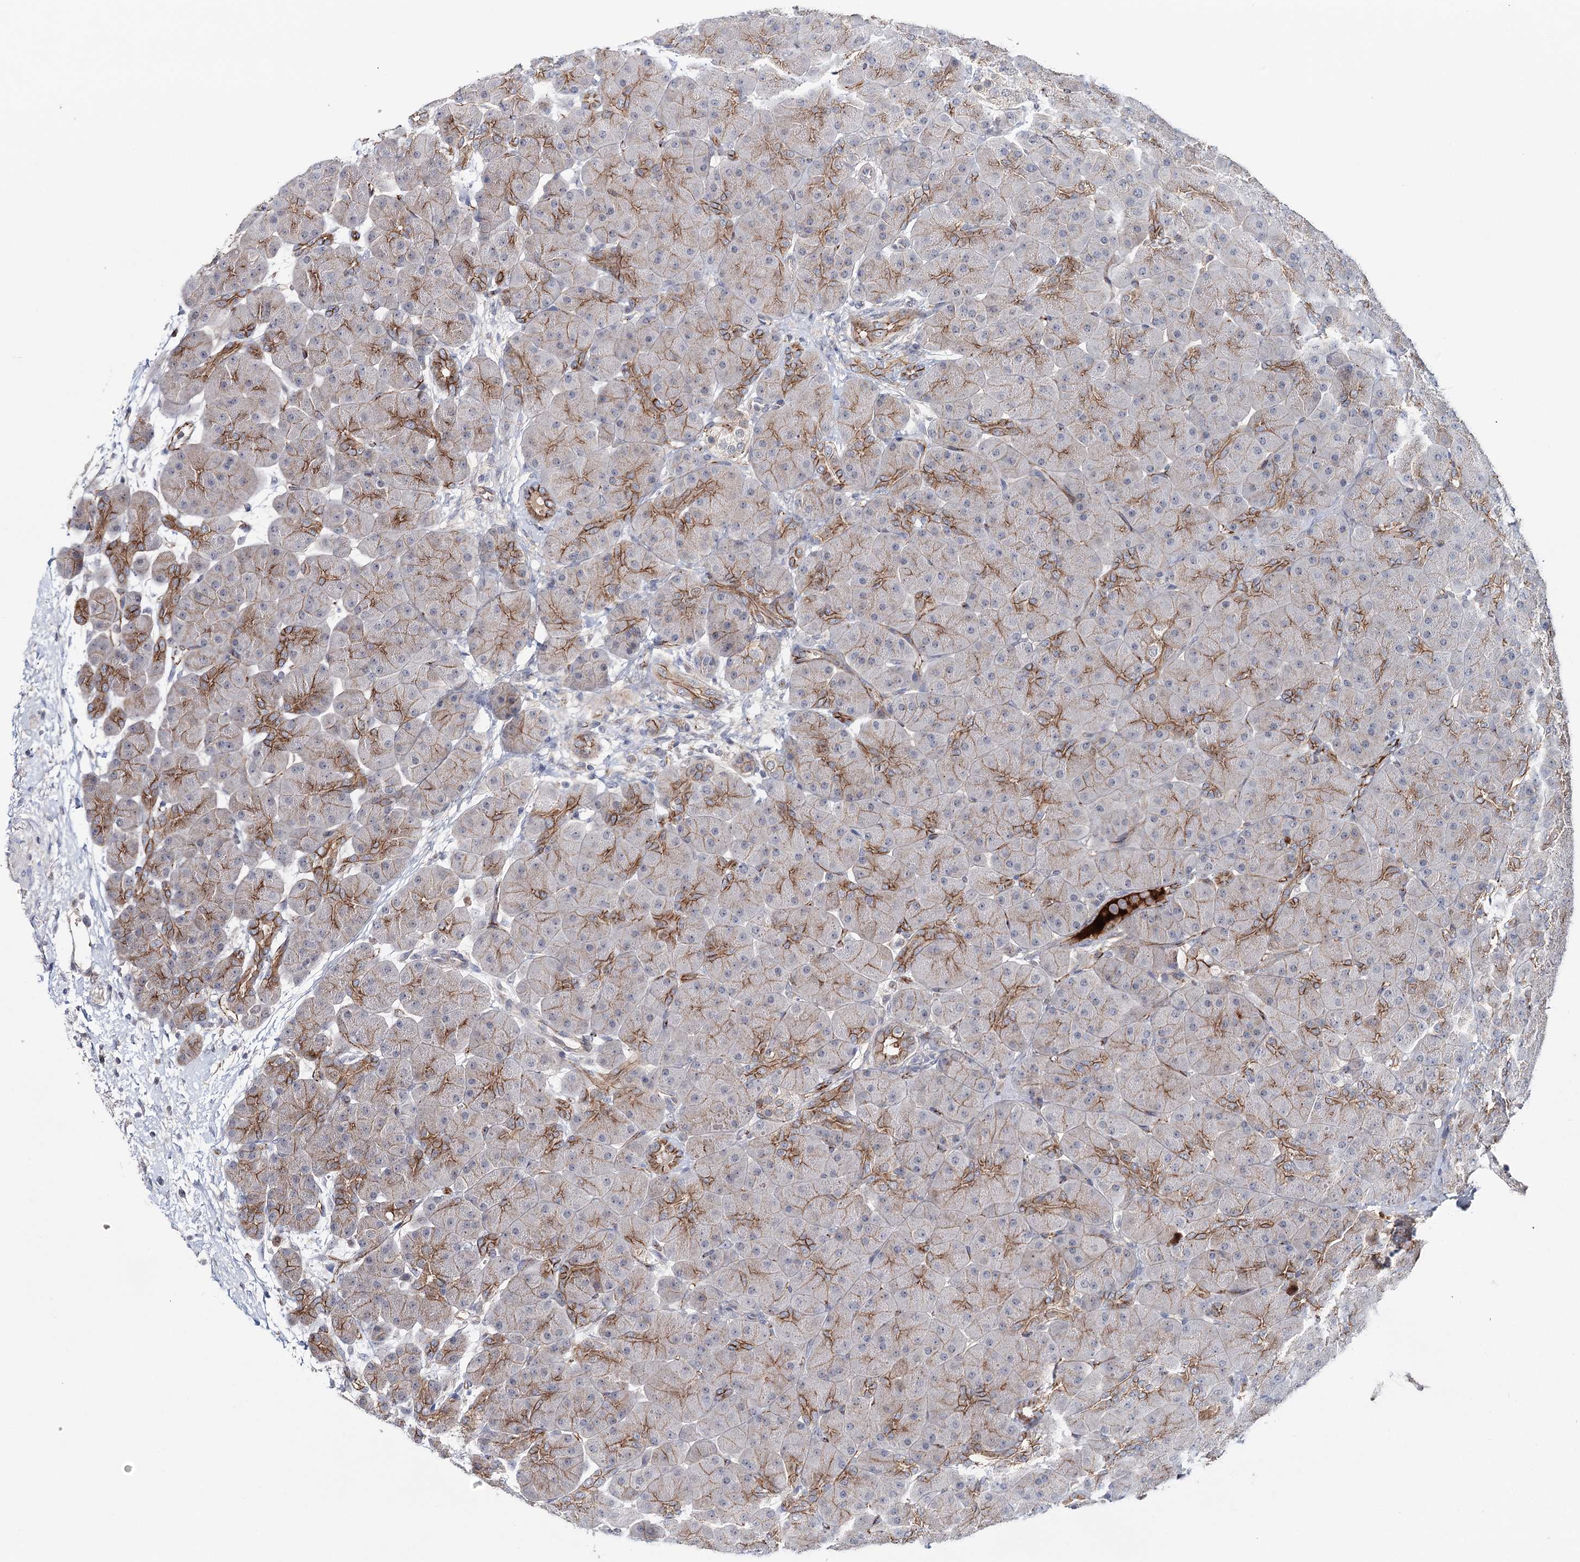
{"staining": {"intensity": "moderate", "quantity": "25%-75%", "location": "cytoplasmic/membranous"}, "tissue": "pancreas", "cell_type": "Exocrine glandular cells", "image_type": "normal", "snomed": [{"axis": "morphology", "description": "Normal tissue, NOS"}, {"axis": "topography", "description": "Pancreas"}], "caption": "Protein staining reveals moderate cytoplasmic/membranous staining in about 25%-75% of exocrine glandular cells in benign pancreas.", "gene": "PKP4", "patient": {"sex": "male", "age": 66}}